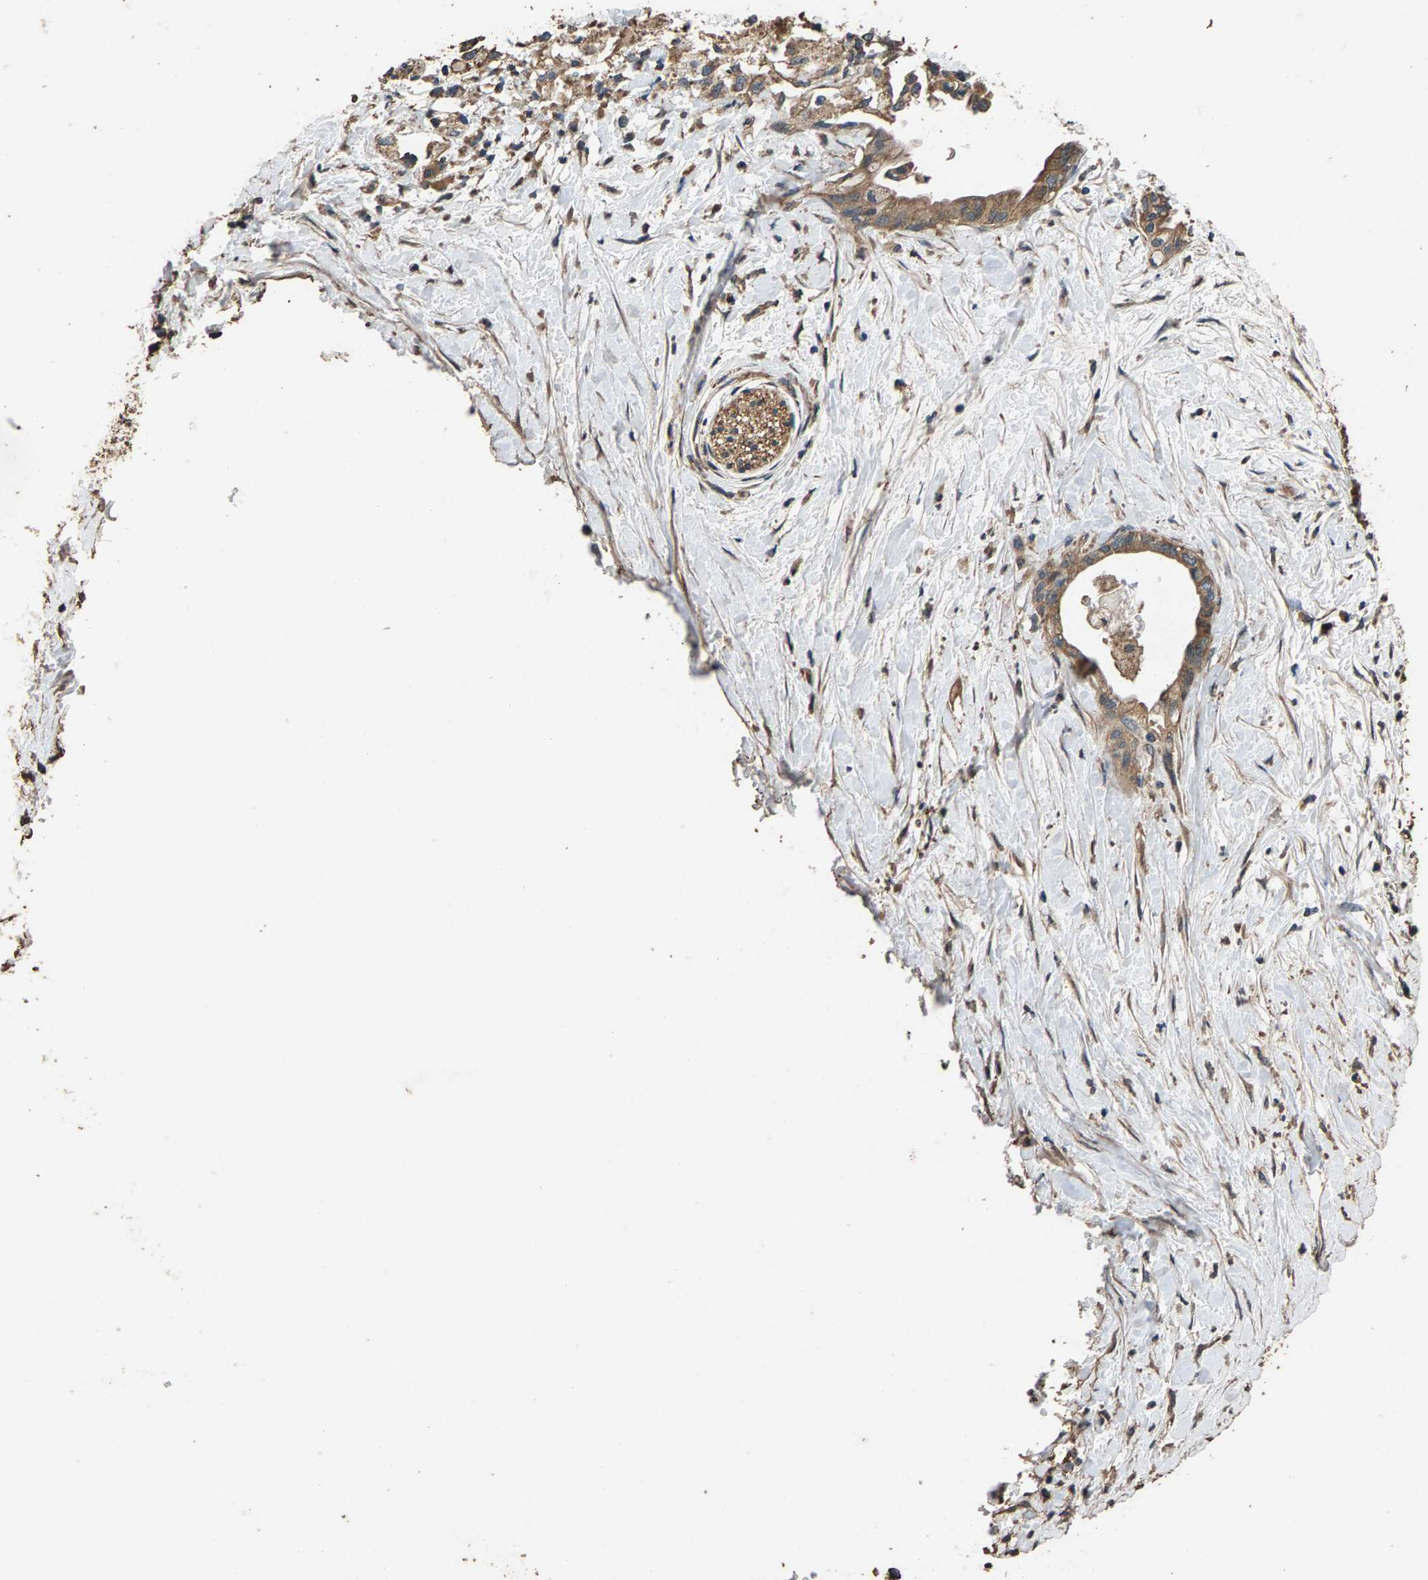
{"staining": {"intensity": "weak", "quantity": ">75%", "location": "cytoplasmic/membranous"}, "tissue": "pancreatic cancer", "cell_type": "Tumor cells", "image_type": "cancer", "snomed": [{"axis": "morphology", "description": "Adenocarcinoma, NOS"}, {"axis": "topography", "description": "Pancreas"}], "caption": "The image demonstrates immunohistochemical staining of adenocarcinoma (pancreatic). There is weak cytoplasmic/membranous expression is identified in approximately >75% of tumor cells.", "gene": "MRPL27", "patient": {"sex": "female", "age": 60}}